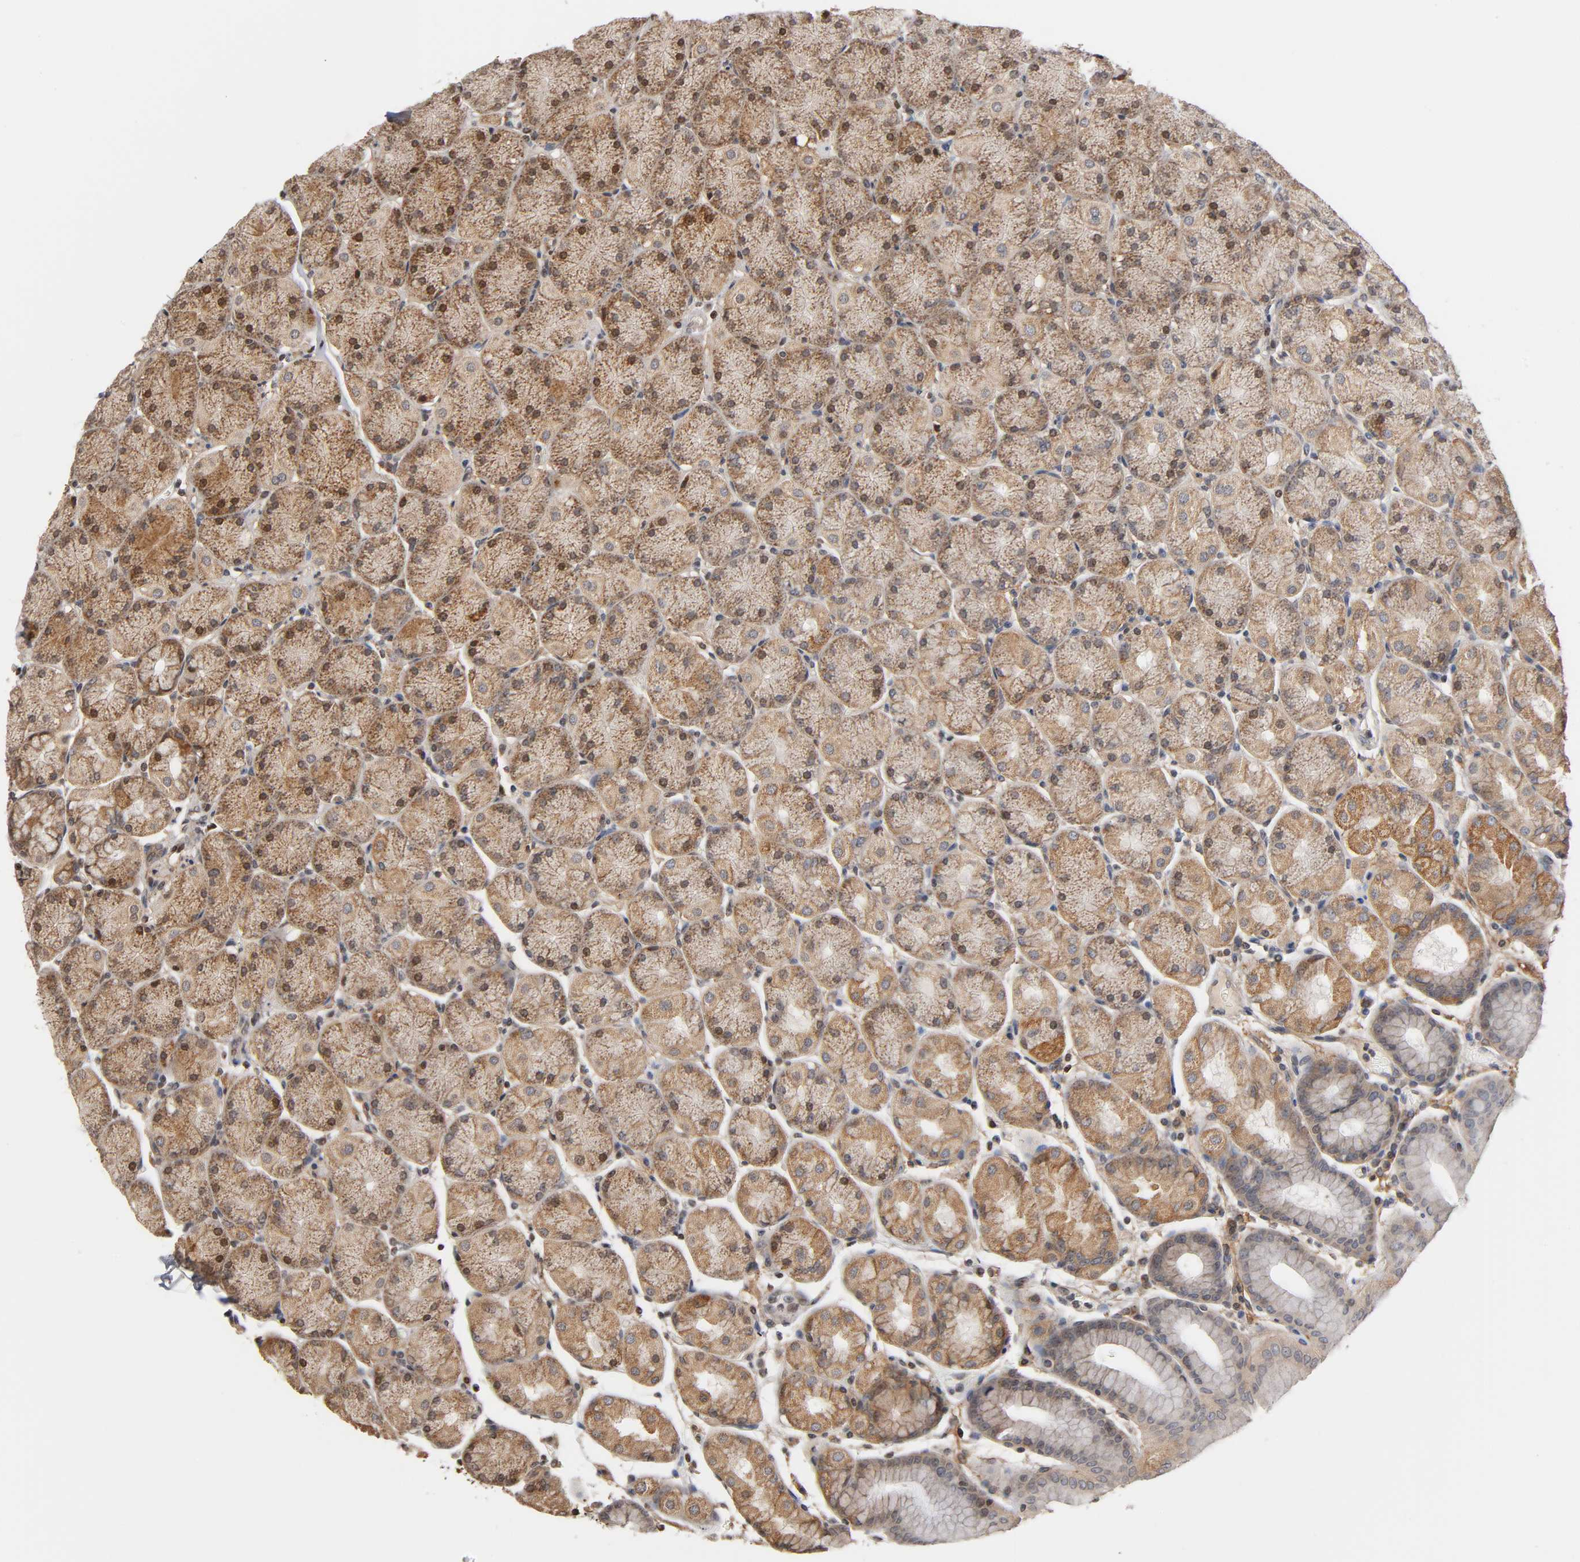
{"staining": {"intensity": "moderate", "quantity": "25%-75%", "location": "cytoplasmic/membranous"}, "tissue": "stomach", "cell_type": "Glandular cells", "image_type": "normal", "snomed": [{"axis": "morphology", "description": "Normal tissue, NOS"}, {"axis": "topography", "description": "Stomach, upper"}, {"axis": "topography", "description": "Stomach"}], "caption": "Stomach stained with immunohistochemistry (IHC) demonstrates moderate cytoplasmic/membranous staining in about 25%-75% of glandular cells.", "gene": "ITGAV", "patient": {"sex": "male", "age": 76}}